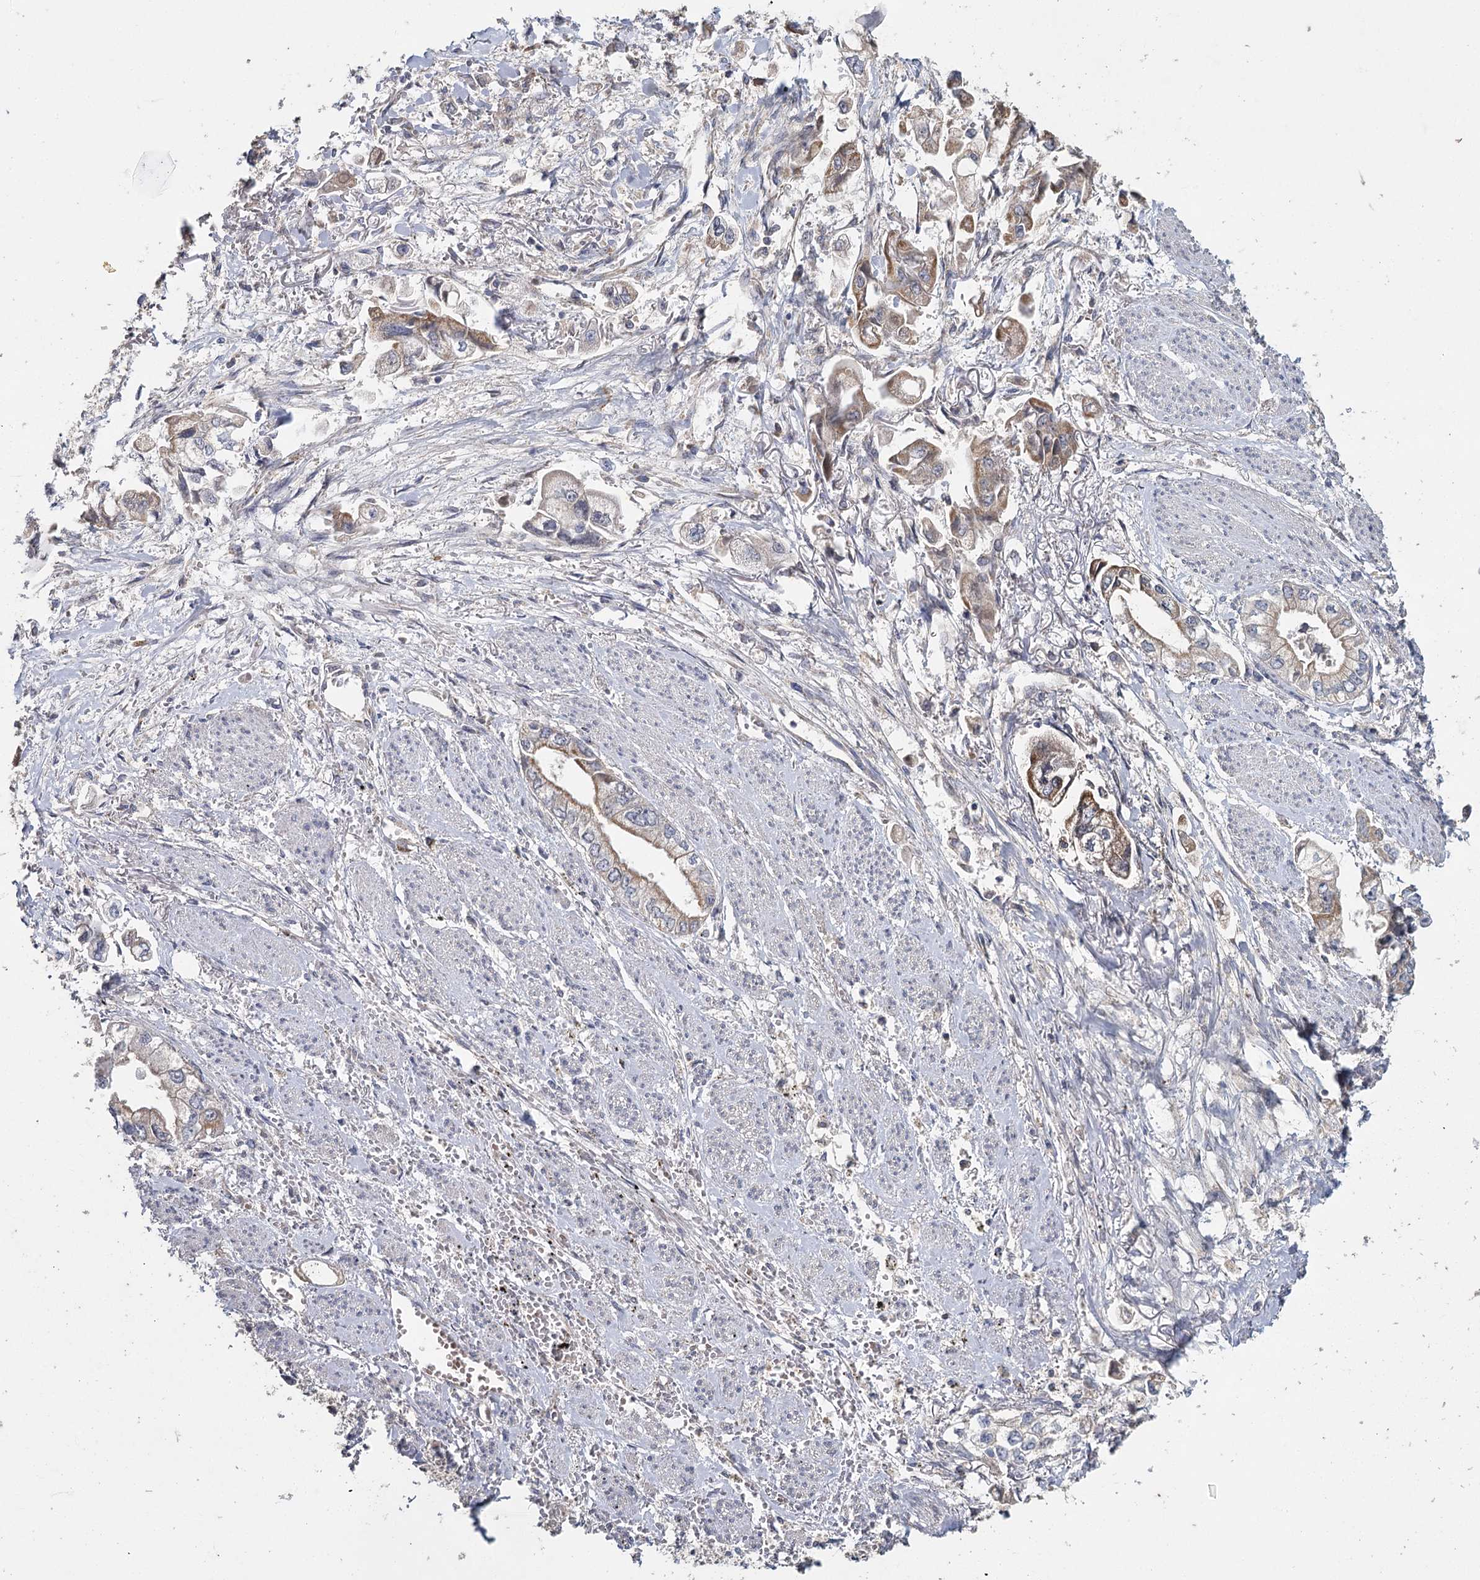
{"staining": {"intensity": "weak", "quantity": "25%-75%", "location": "cytoplasmic/membranous"}, "tissue": "stomach cancer", "cell_type": "Tumor cells", "image_type": "cancer", "snomed": [{"axis": "morphology", "description": "Adenocarcinoma, NOS"}, {"axis": "topography", "description": "Stomach"}], "caption": "Stomach adenocarcinoma stained for a protein (brown) reveals weak cytoplasmic/membranous positive staining in about 25%-75% of tumor cells.", "gene": "MRPL44", "patient": {"sex": "male", "age": 62}}